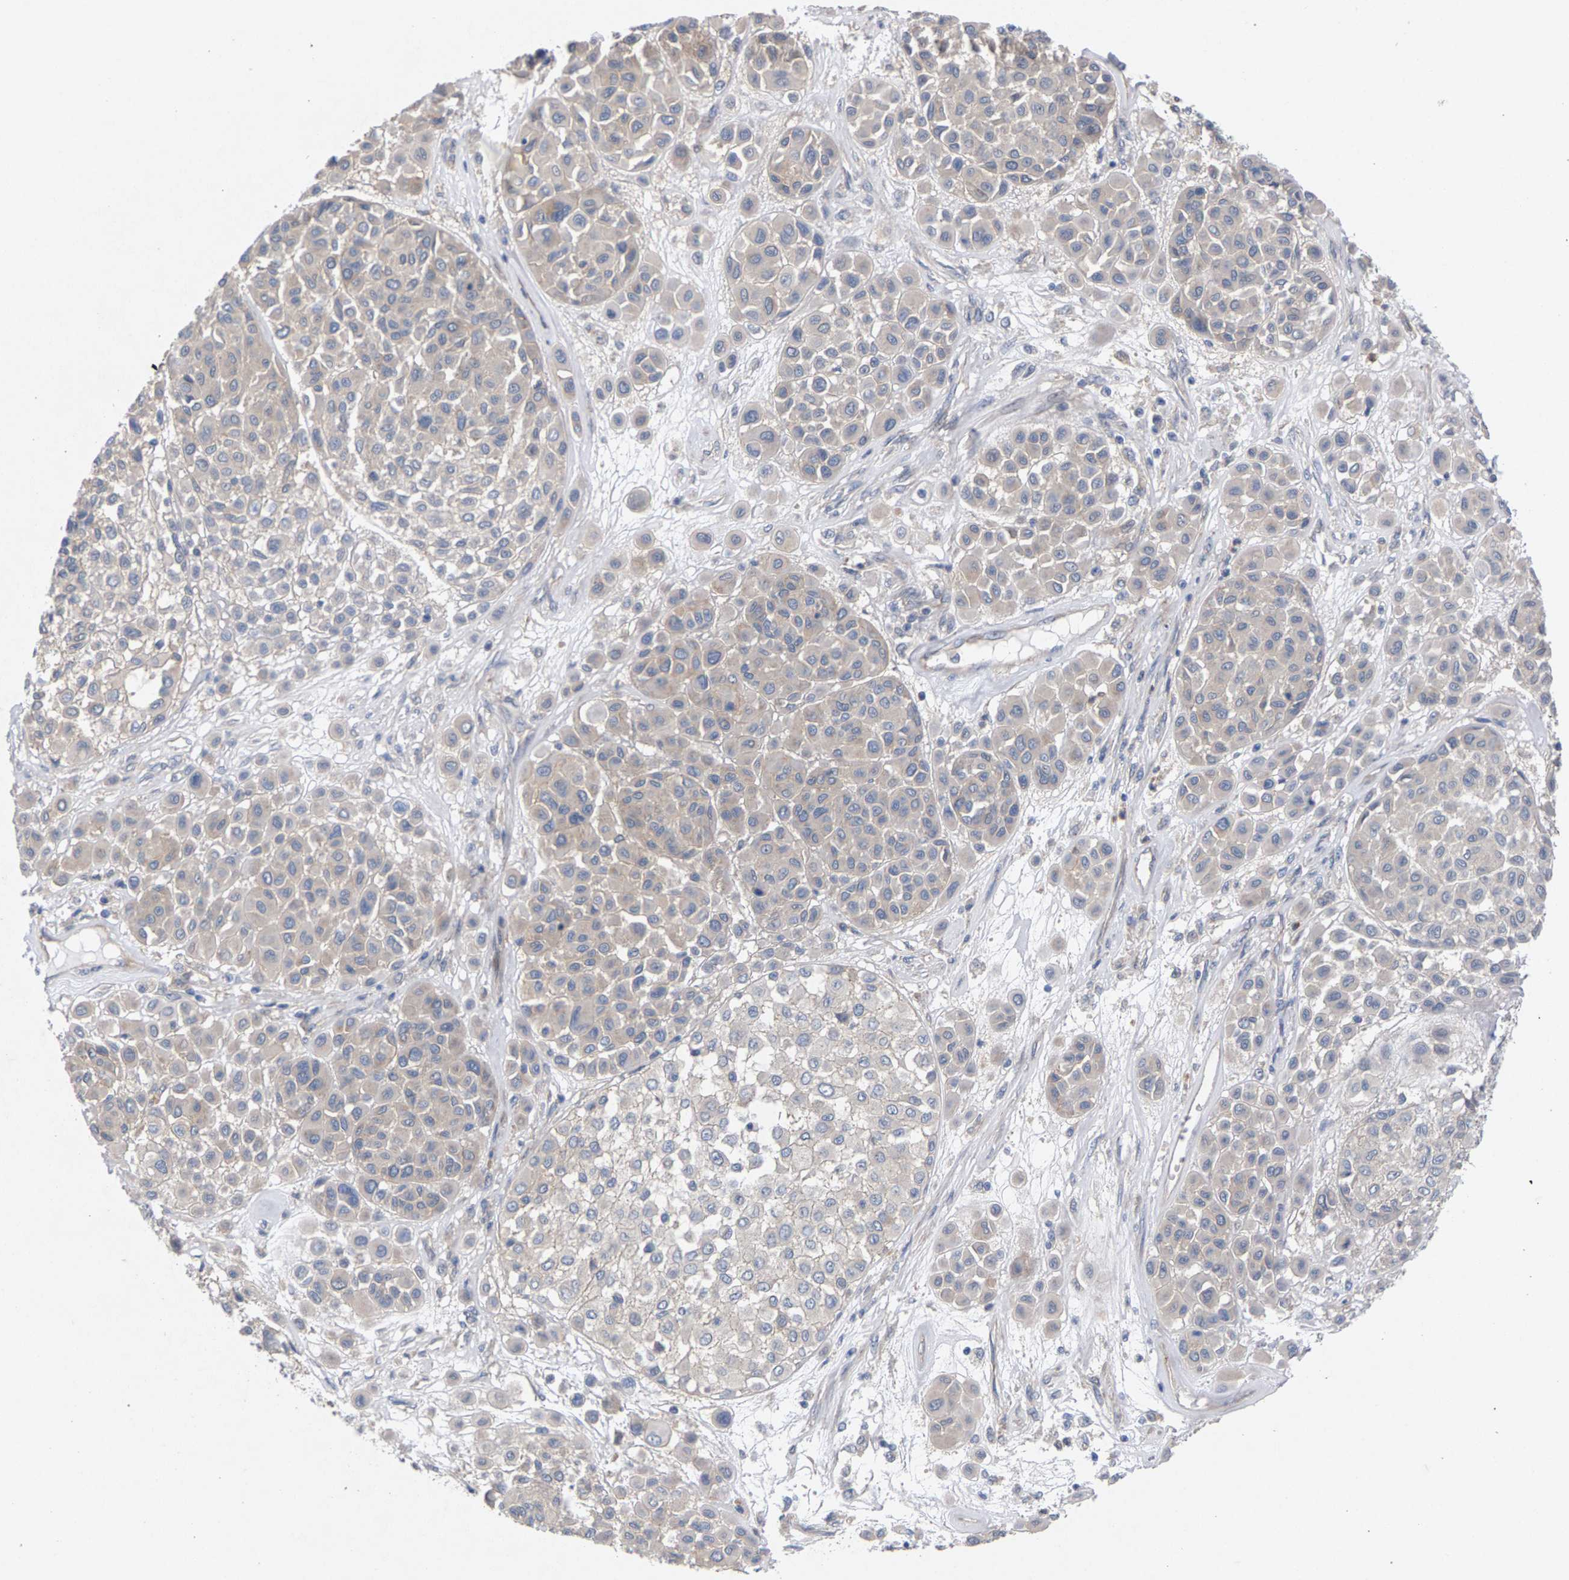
{"staining": {"intensity": "negative", "quantity": "none", "location": "none"}, "tissue": "melanoma", "cell_type": "Tumor cells", "image_type": "cancer", "snomed": [{"axis": "morphology", "description": "Malignant melanoma, Metastatic site"}, {"axis": "topography", "description": "Soft tissue"}], "caption": "High magnification brightfield microscopy of melanoma stained with DAB (3,3'-diaminobenzidine) (brown) and counterstained with hematoxylin (blue): tumor cells show no significant staining.", "gene": "MAMDC2", "patient": {"sex": "male", "age": 41}}